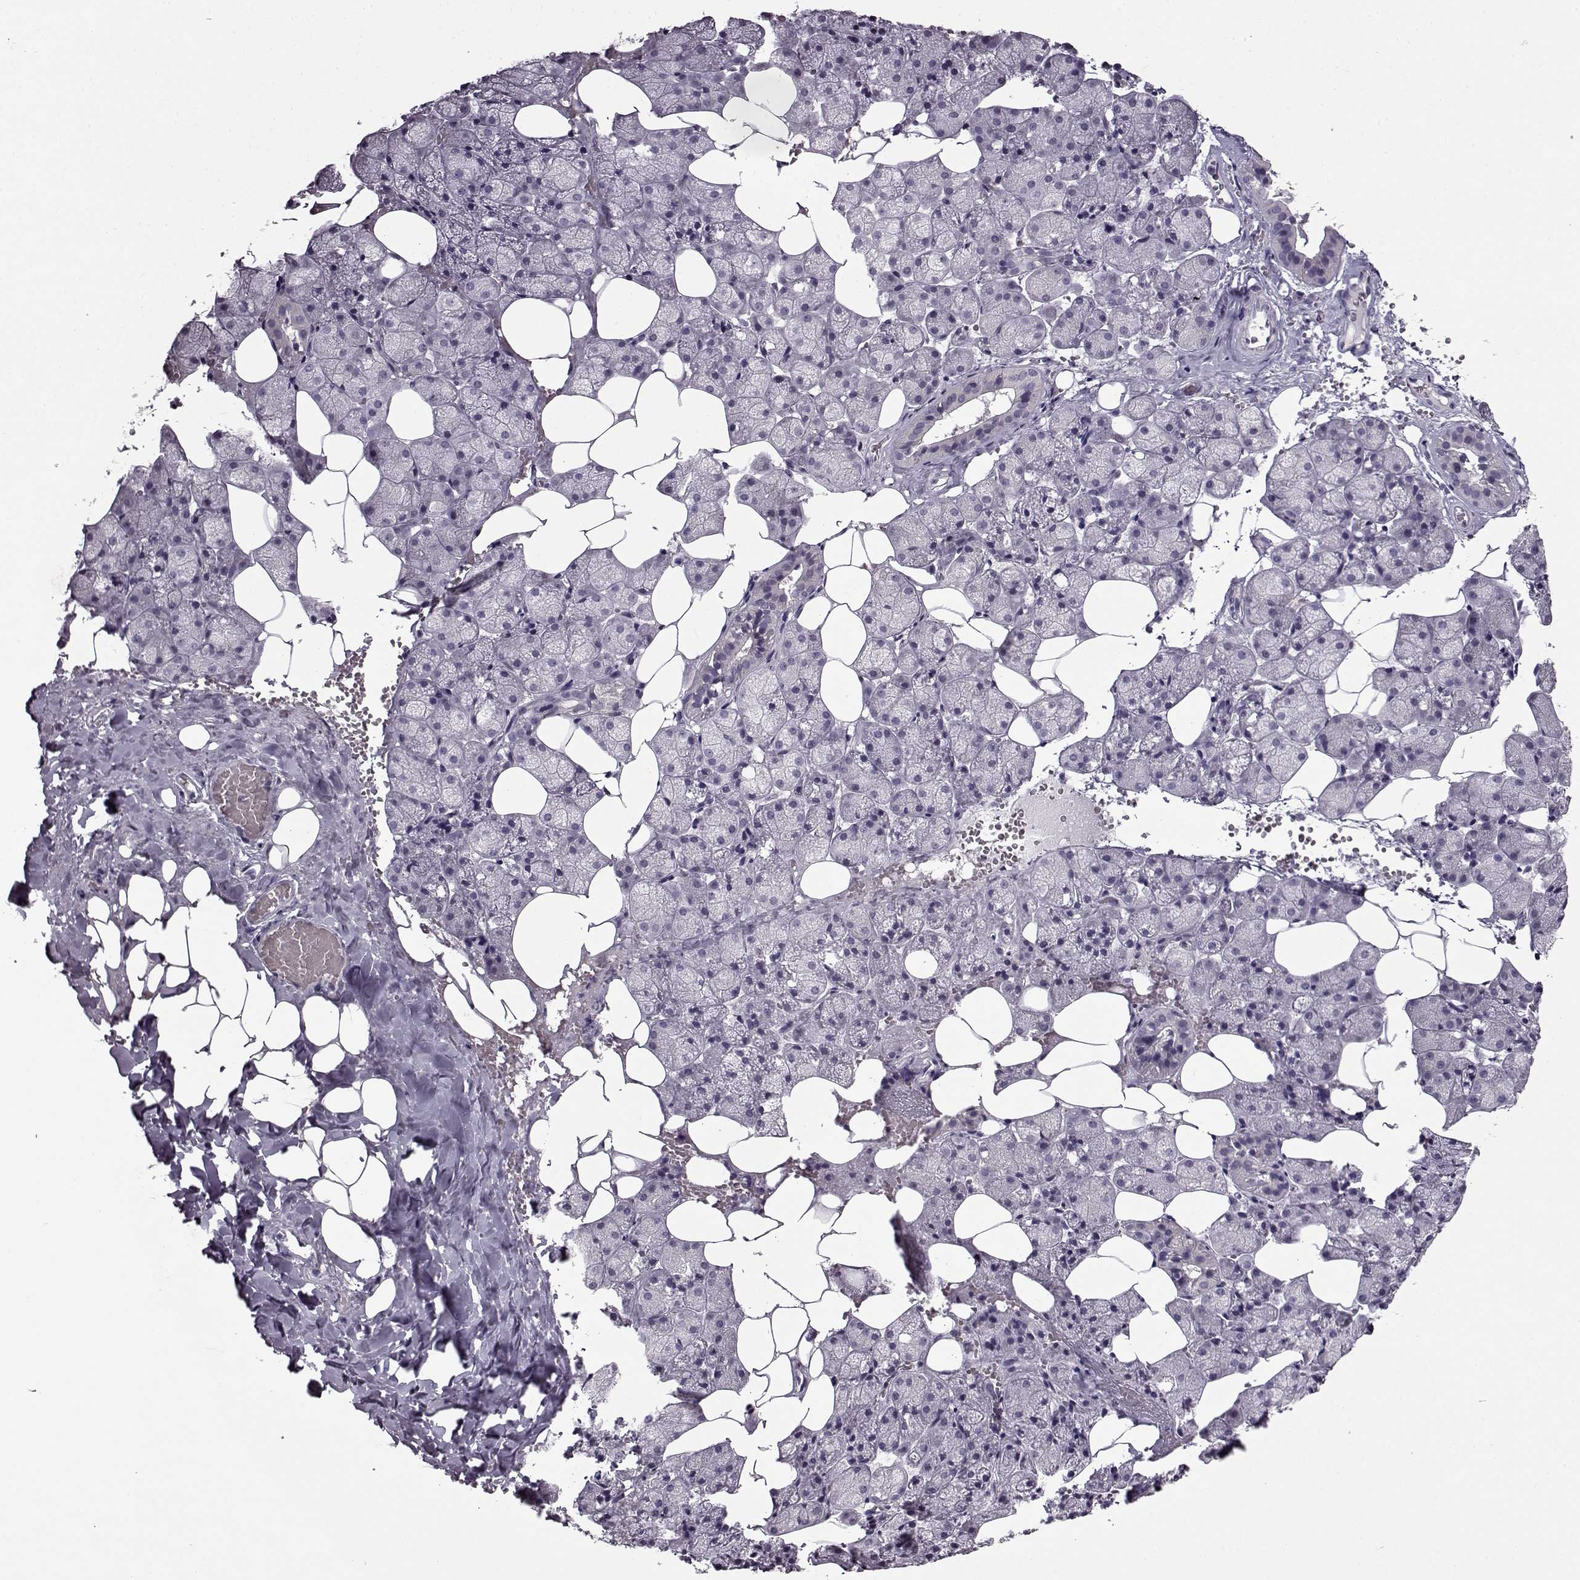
{"staining": {"intensity": "negative", "quantity": "none", "location": "none"}, "tissue": "salivary gland", "cell_type": "Glandular cells", "image_type": "normal", "snomed": [{"axis": "morphology", "description": "Normal tissue, NOS"}, {"axis": "topography", "description": "Salivary gland"}], "caption": "Human salivary gland stained for a protein using immunohistochemistry demonstrates no staining in glandular cells.", "gene": "FSHB", "patient": {"sex": "male", "age": 38}}